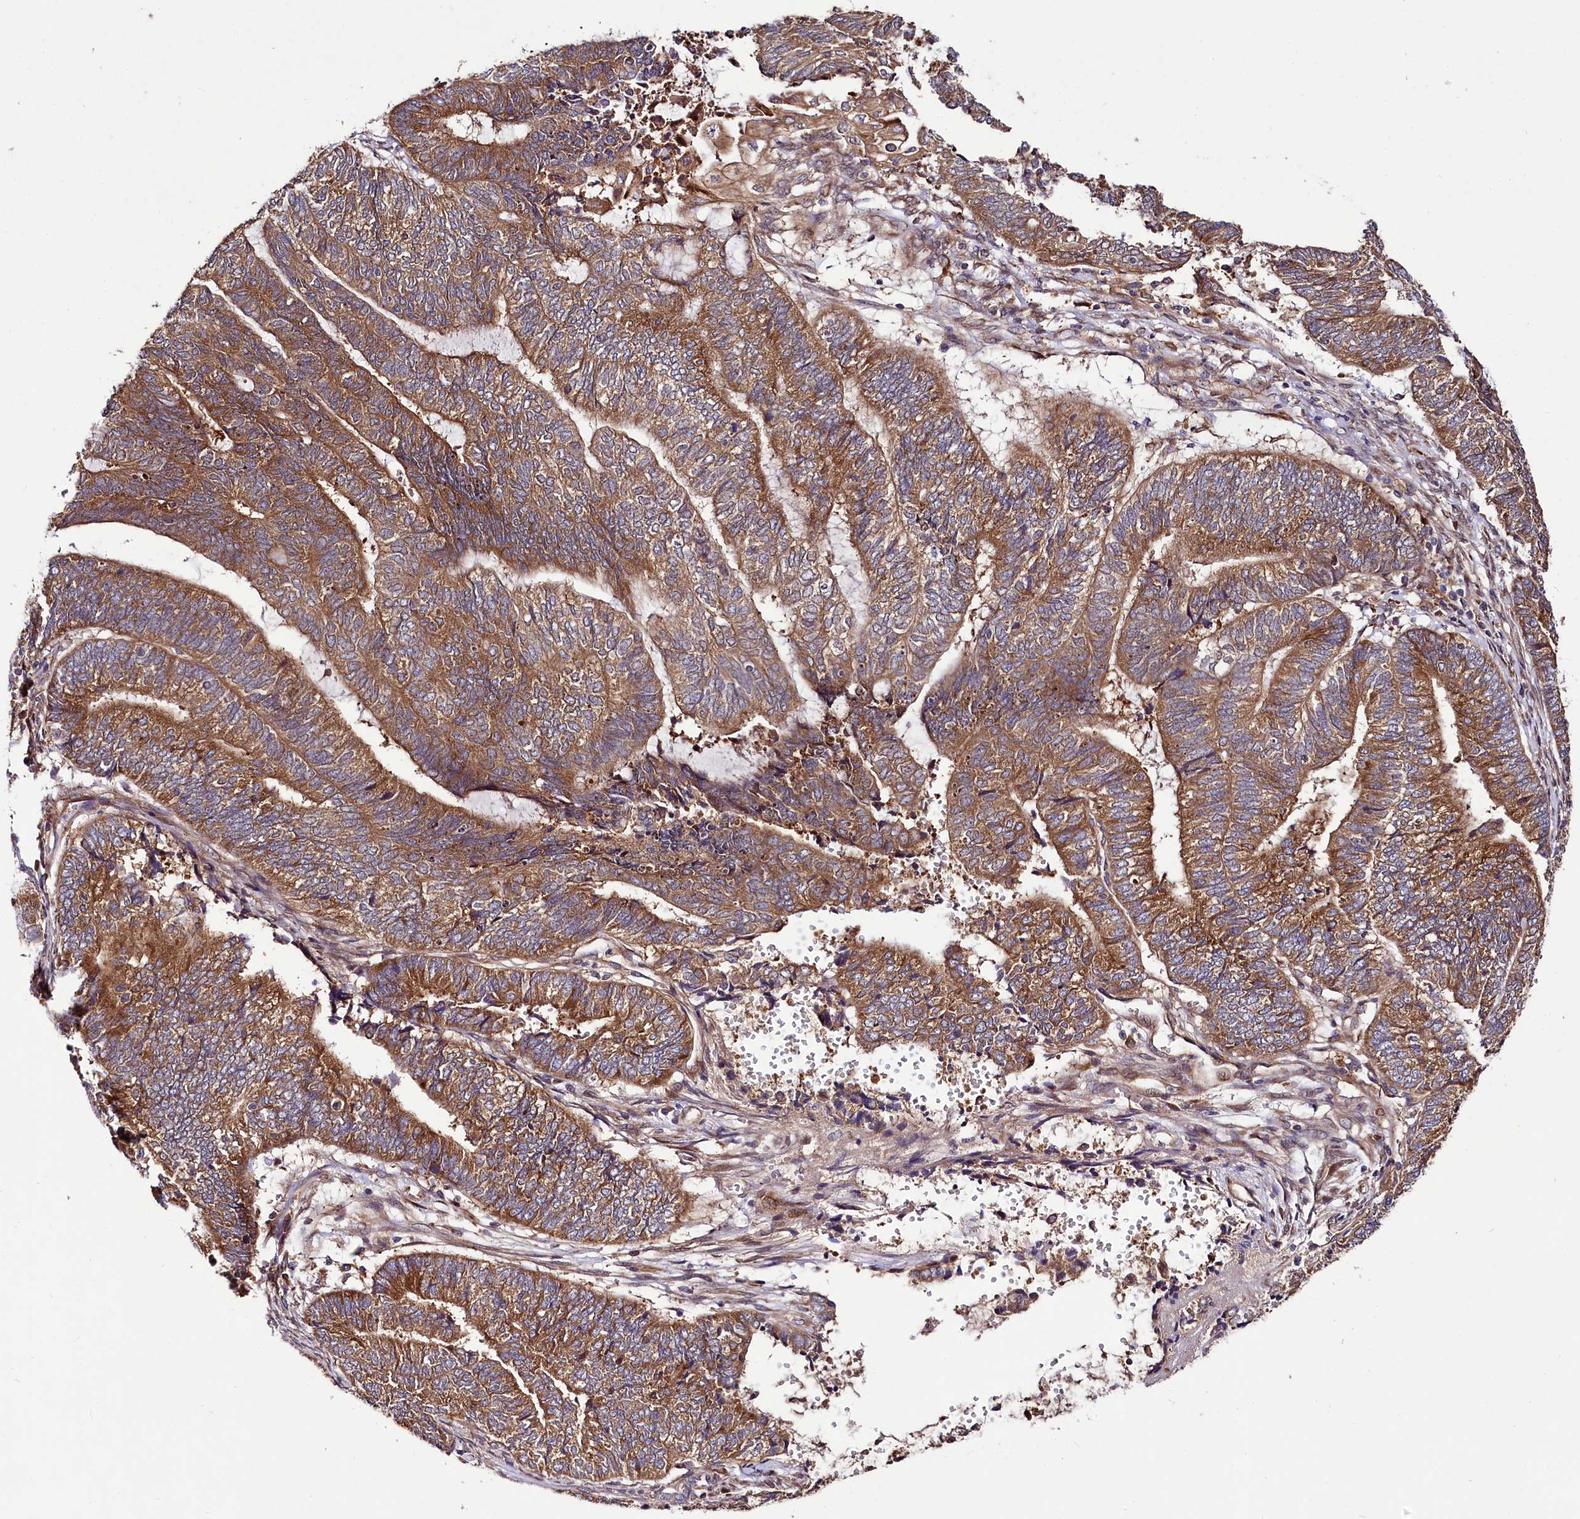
{"staining": {"intensity": "moderate", "quantity": ">75%", "location": "cytoplasmic/membranous"}, "tissue": "endometrial cancer", "cell_type": "Tumor cells", "image_type": "cancer", "snomed": [{"axis": "morphology", "description": "Adenocarcinoma, NOS"}, {"axis": "topography", "description": "Uterus"}, {"axis": "topography", "description": "Endometrium"}], "caption": "Human adenocarcinoma (endometrial) stained with a brown dye demonstrates moderate cytoplasmic/membranous positive expression in about >75% of tumor cells.", "gene": "NAA25", "patient": {"sex": "female", "age": 70}}